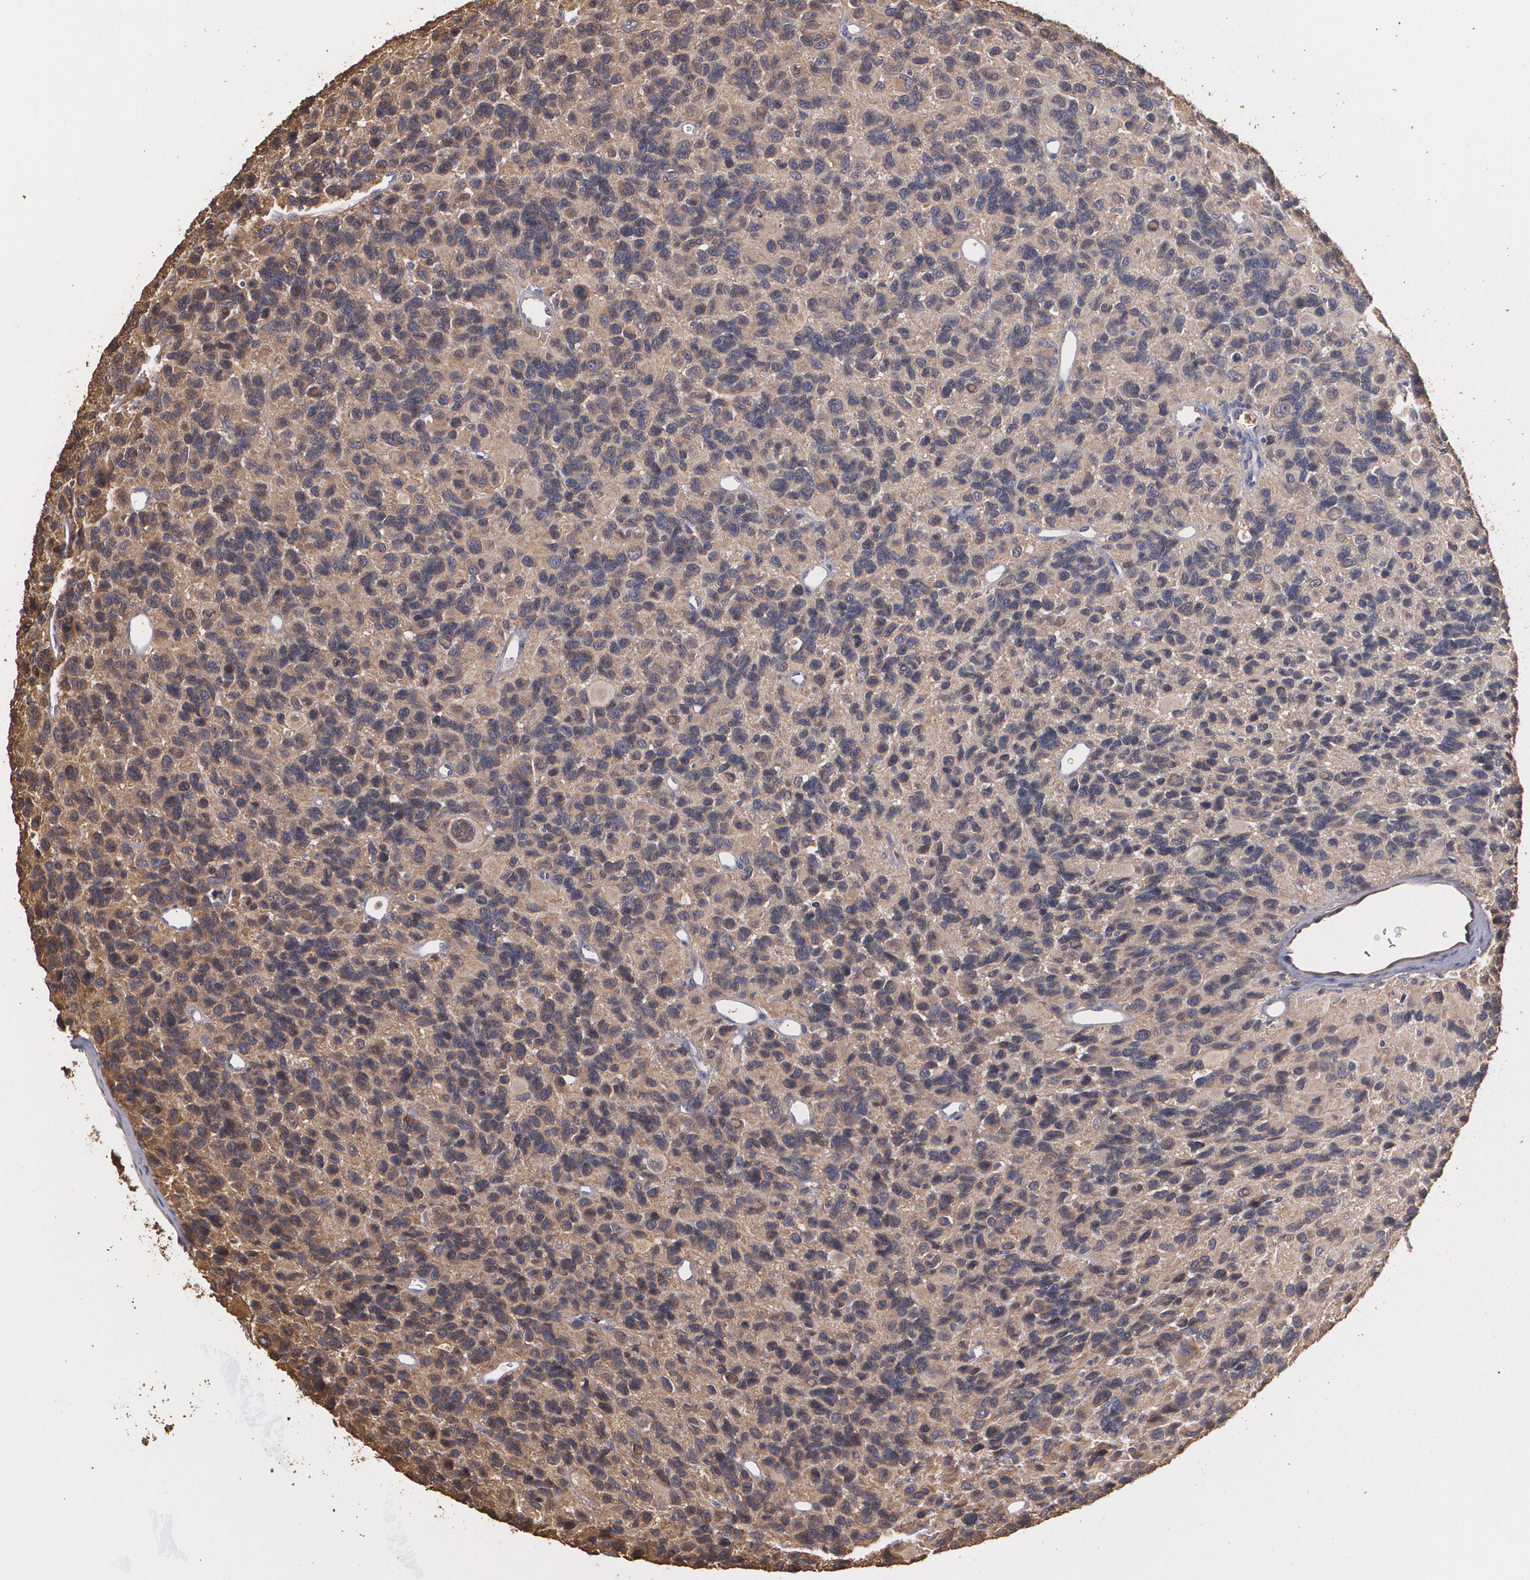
{"staining": {"intensity": "weak", "quantity": ">75%", "location": "cytoplasmic/membranous"}, "tissue": "glioma", "cell_type": "Tumor cells", "image_type": "cancer", "snomed": [{"axis": "morphology", "description": "Glioma, malignant, High grade"}, {"axis": "topography", "description": "Brain"}], "caption": "A photomicrograph showing weak cytoplasmic/membranous staining in about >75% of tumor cells in glioma, as visualized by brown immunohistochemical staining.", "gene": "PON1", "patient": {"sex": "male", "age": 77}}